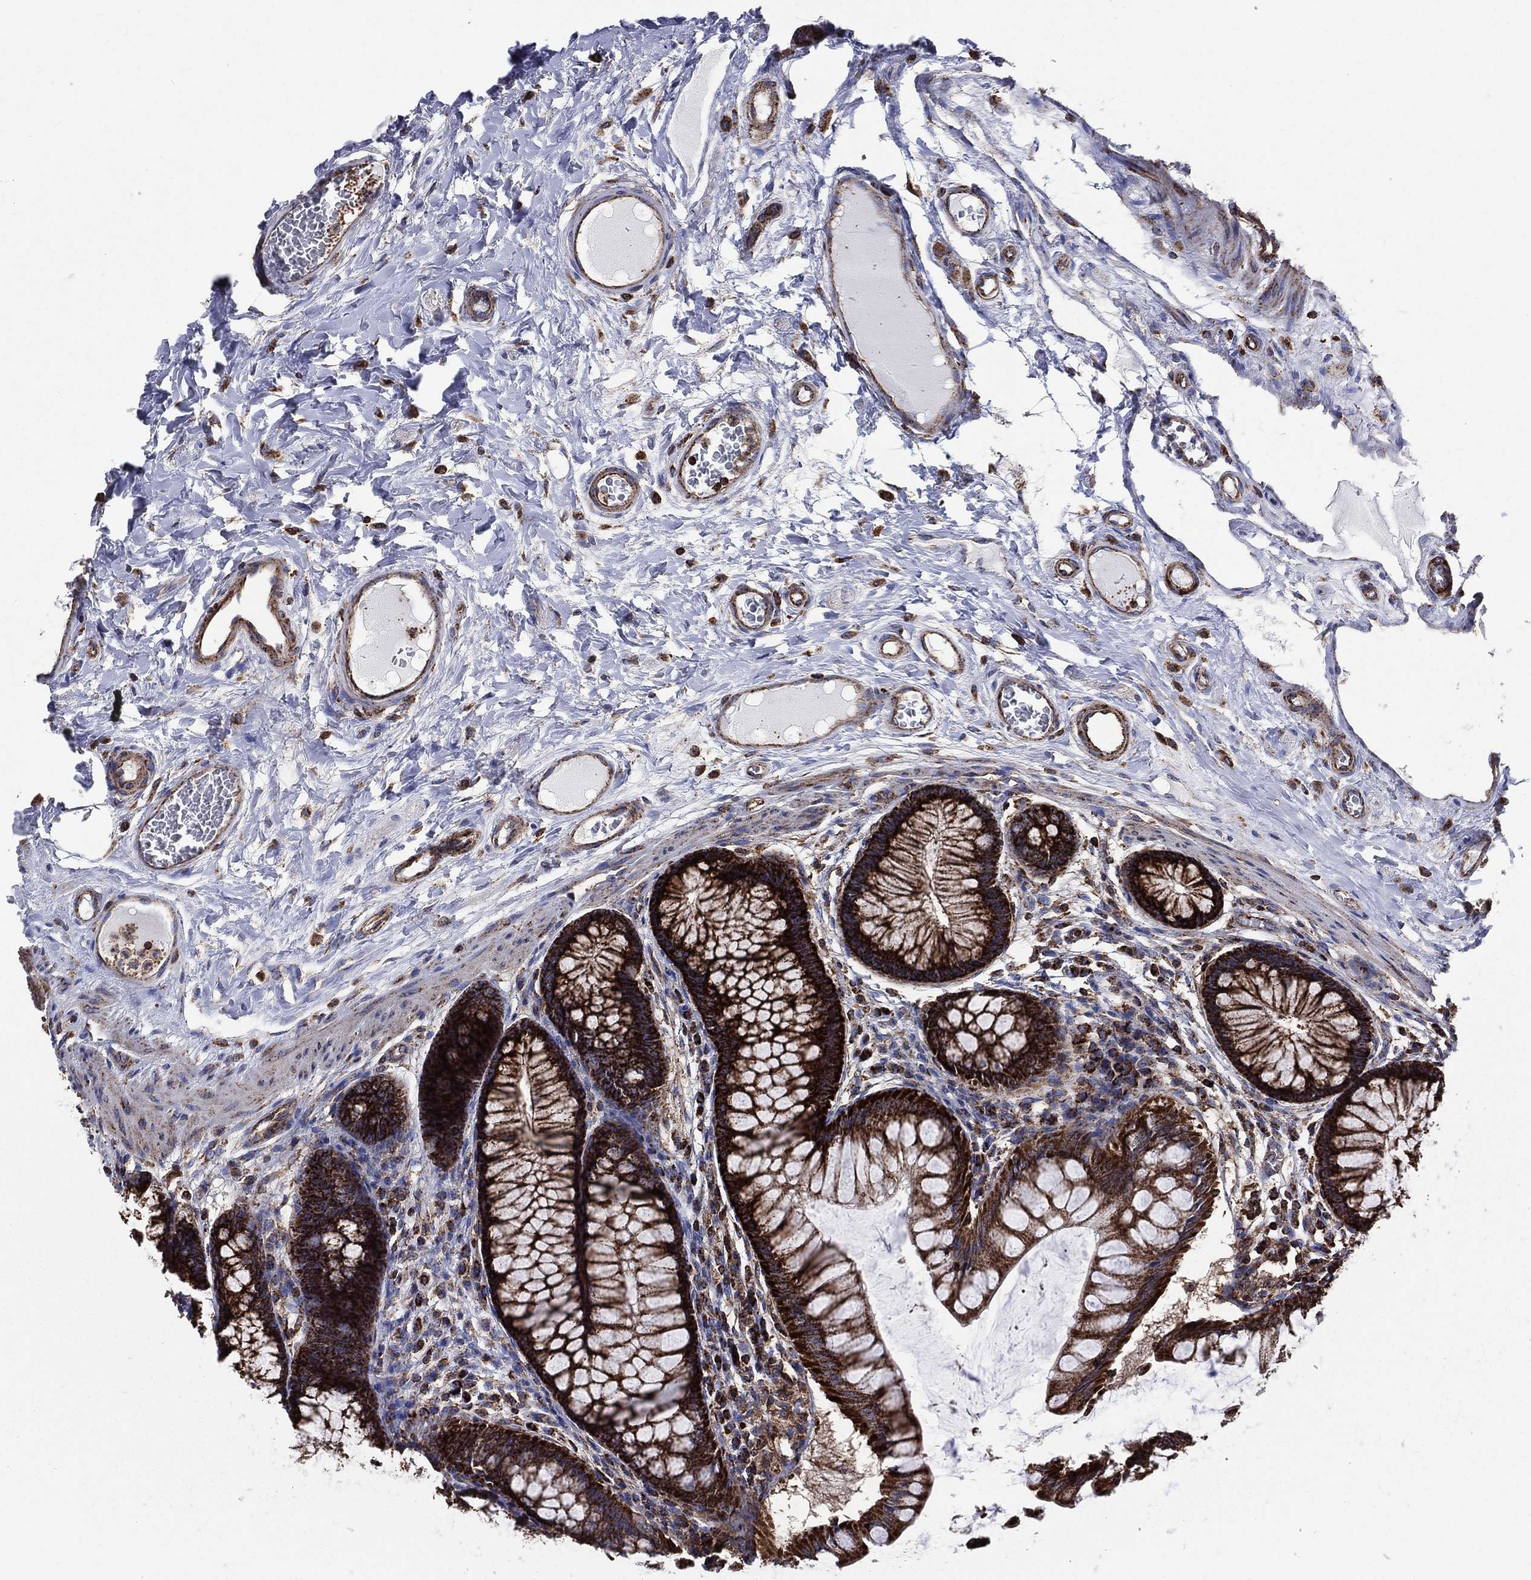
{"staining": {"intensity": "moderate", "quantity": "25%-75%", "location": "cytoplasmic/membranous"}, "tissue": "colon", "cell_type": "Endothelial cells", "image_type": "normal", "snomed": [{"axis": "morphology", "description": "Normal tissue, NOS"}, {"axis": "topography", "description": "Colon"}], "caption": "Protein expression analysis of normal human colon reveals moderate cytoplasmic/membranous positivity in about 25%-75% of endothelial cells.", "gene": "ANKRD37", "patient": {"sex": "female", "age": 65}}